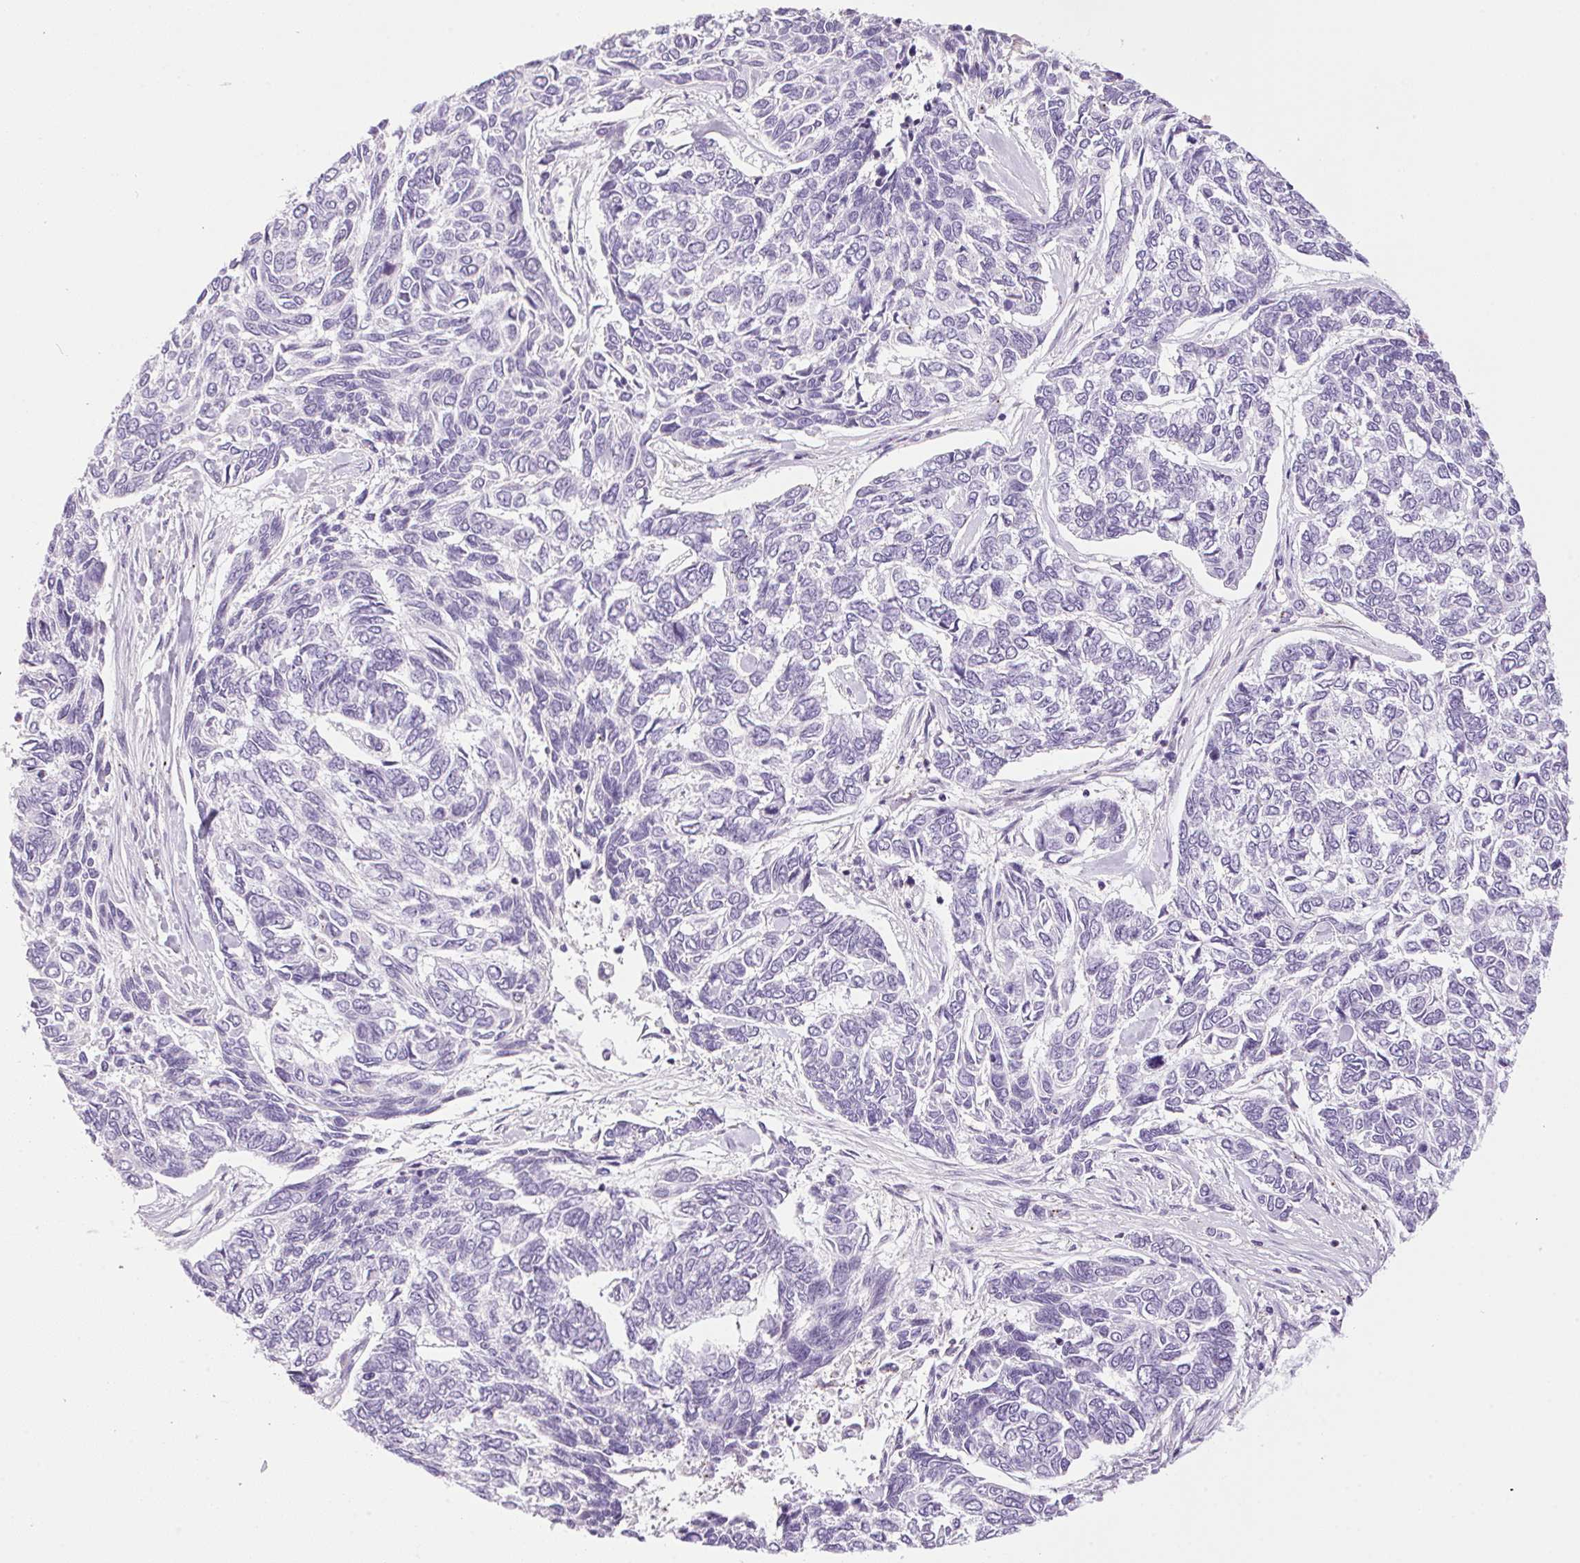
{"staining": {"intensity": "negative", "quantity": "none", "location": "none"}, "tissue": "skin cancer", "cell_type": "Tumor cells", "image_type": "cancer", "snomed": [{"axis": "morphology", "description": "Basal cell carcinoma"}, {"axis": "topography", "description": "Skin"}], "caption": "Skin basal cell carcinoma stained for a protein using immunohistochemistry (IHC) shows no staining tumor cells.", "gene": "TMEM88B", "patient": {"sex": "female", "age": 65}}